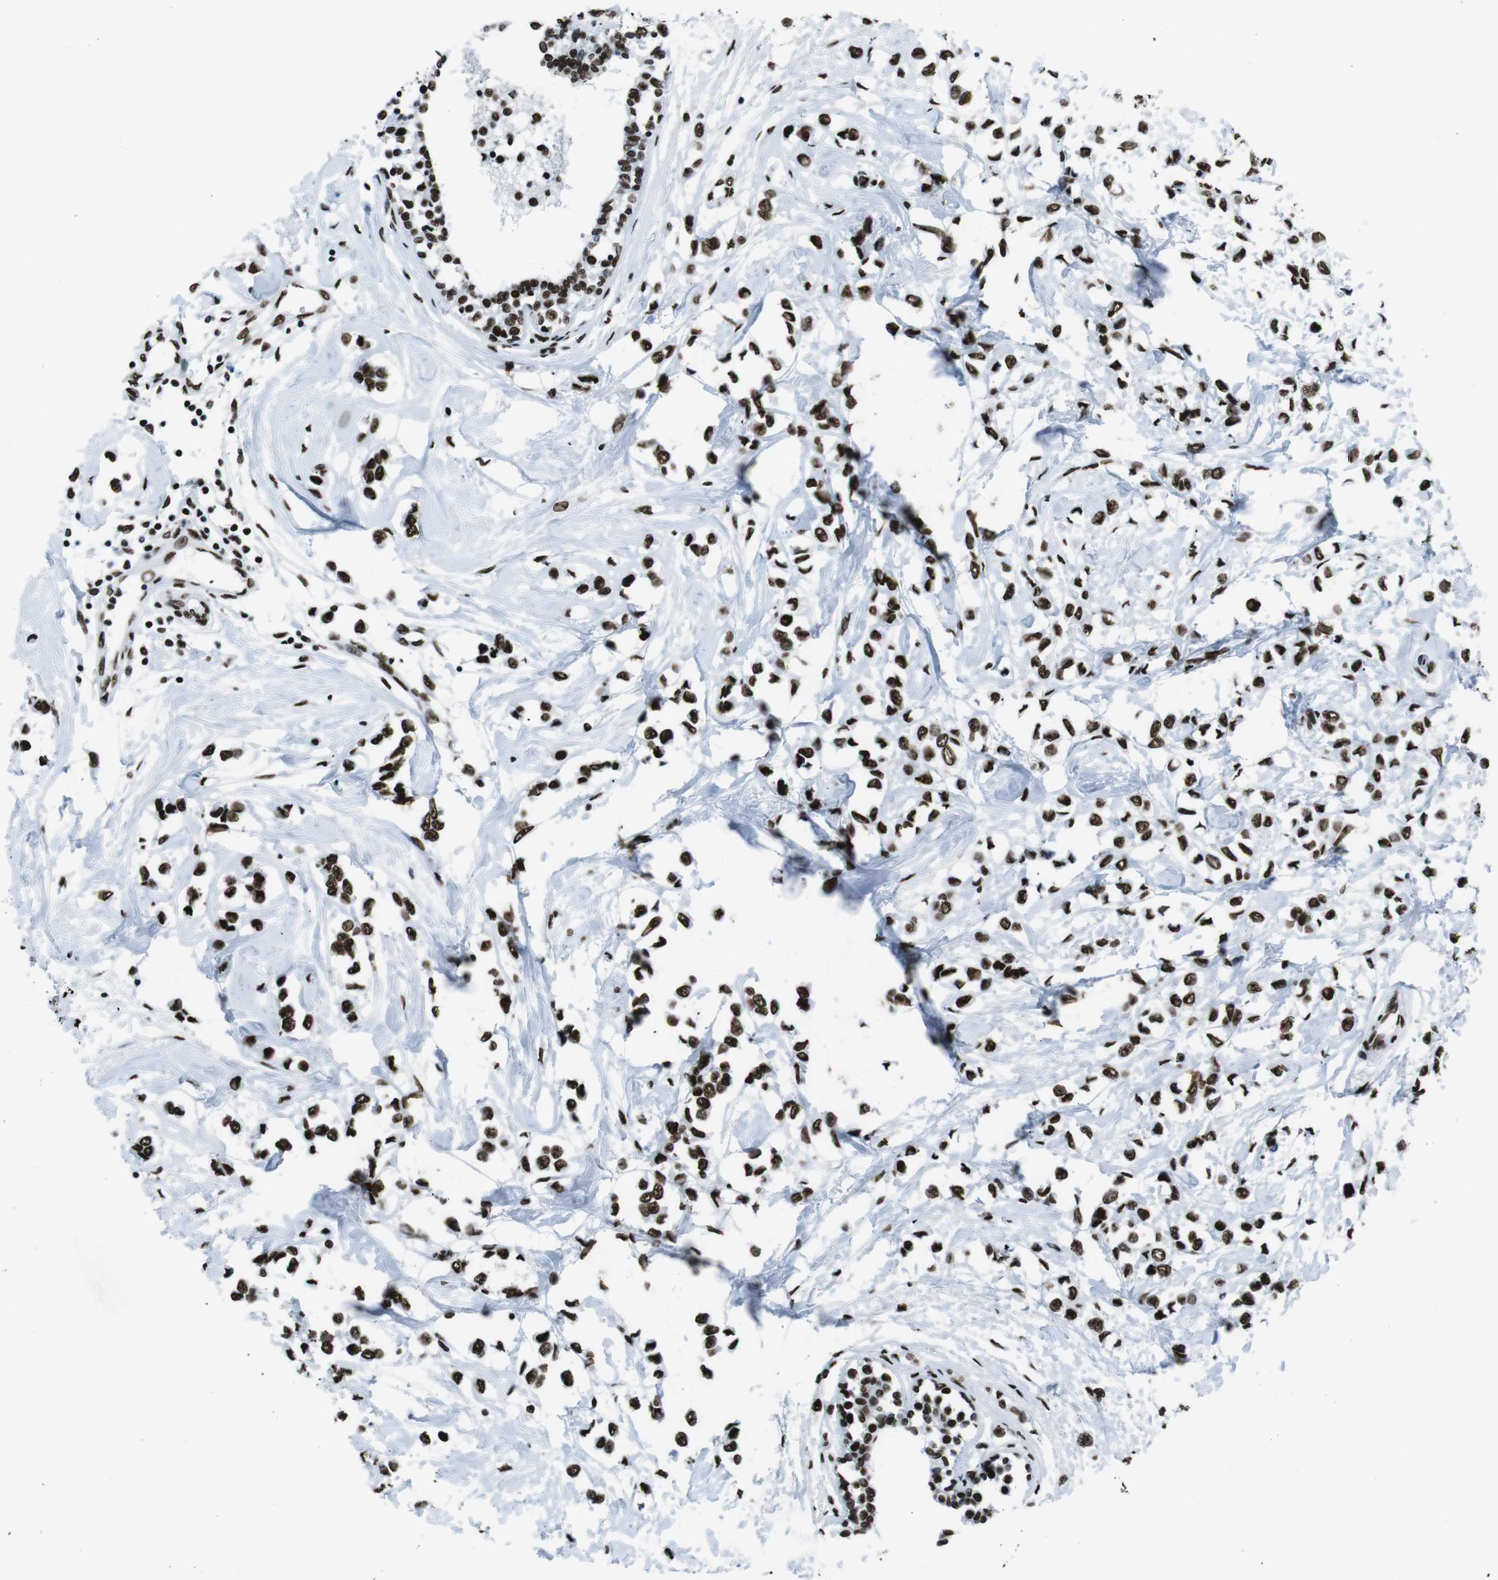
{"staining": {"intensity": "strong", "quantity": ">75%", "location": "nuclear"}, "tissue": "breast cancer", "cell_type": "Tumor cells", "image_type": "cancer", "snomed": [{"axis": "morphology", "description": "Lobular carcinoma"}, {"axis": "topography", "description": "Breast"}], "caption": "A histopathology image of human lobular carcinoma (breast) stained for a protein shows strong nuclear brown staining in tumor cells.", "gene": "CITED2", "patient": {"sex": "female", "age": 51}}